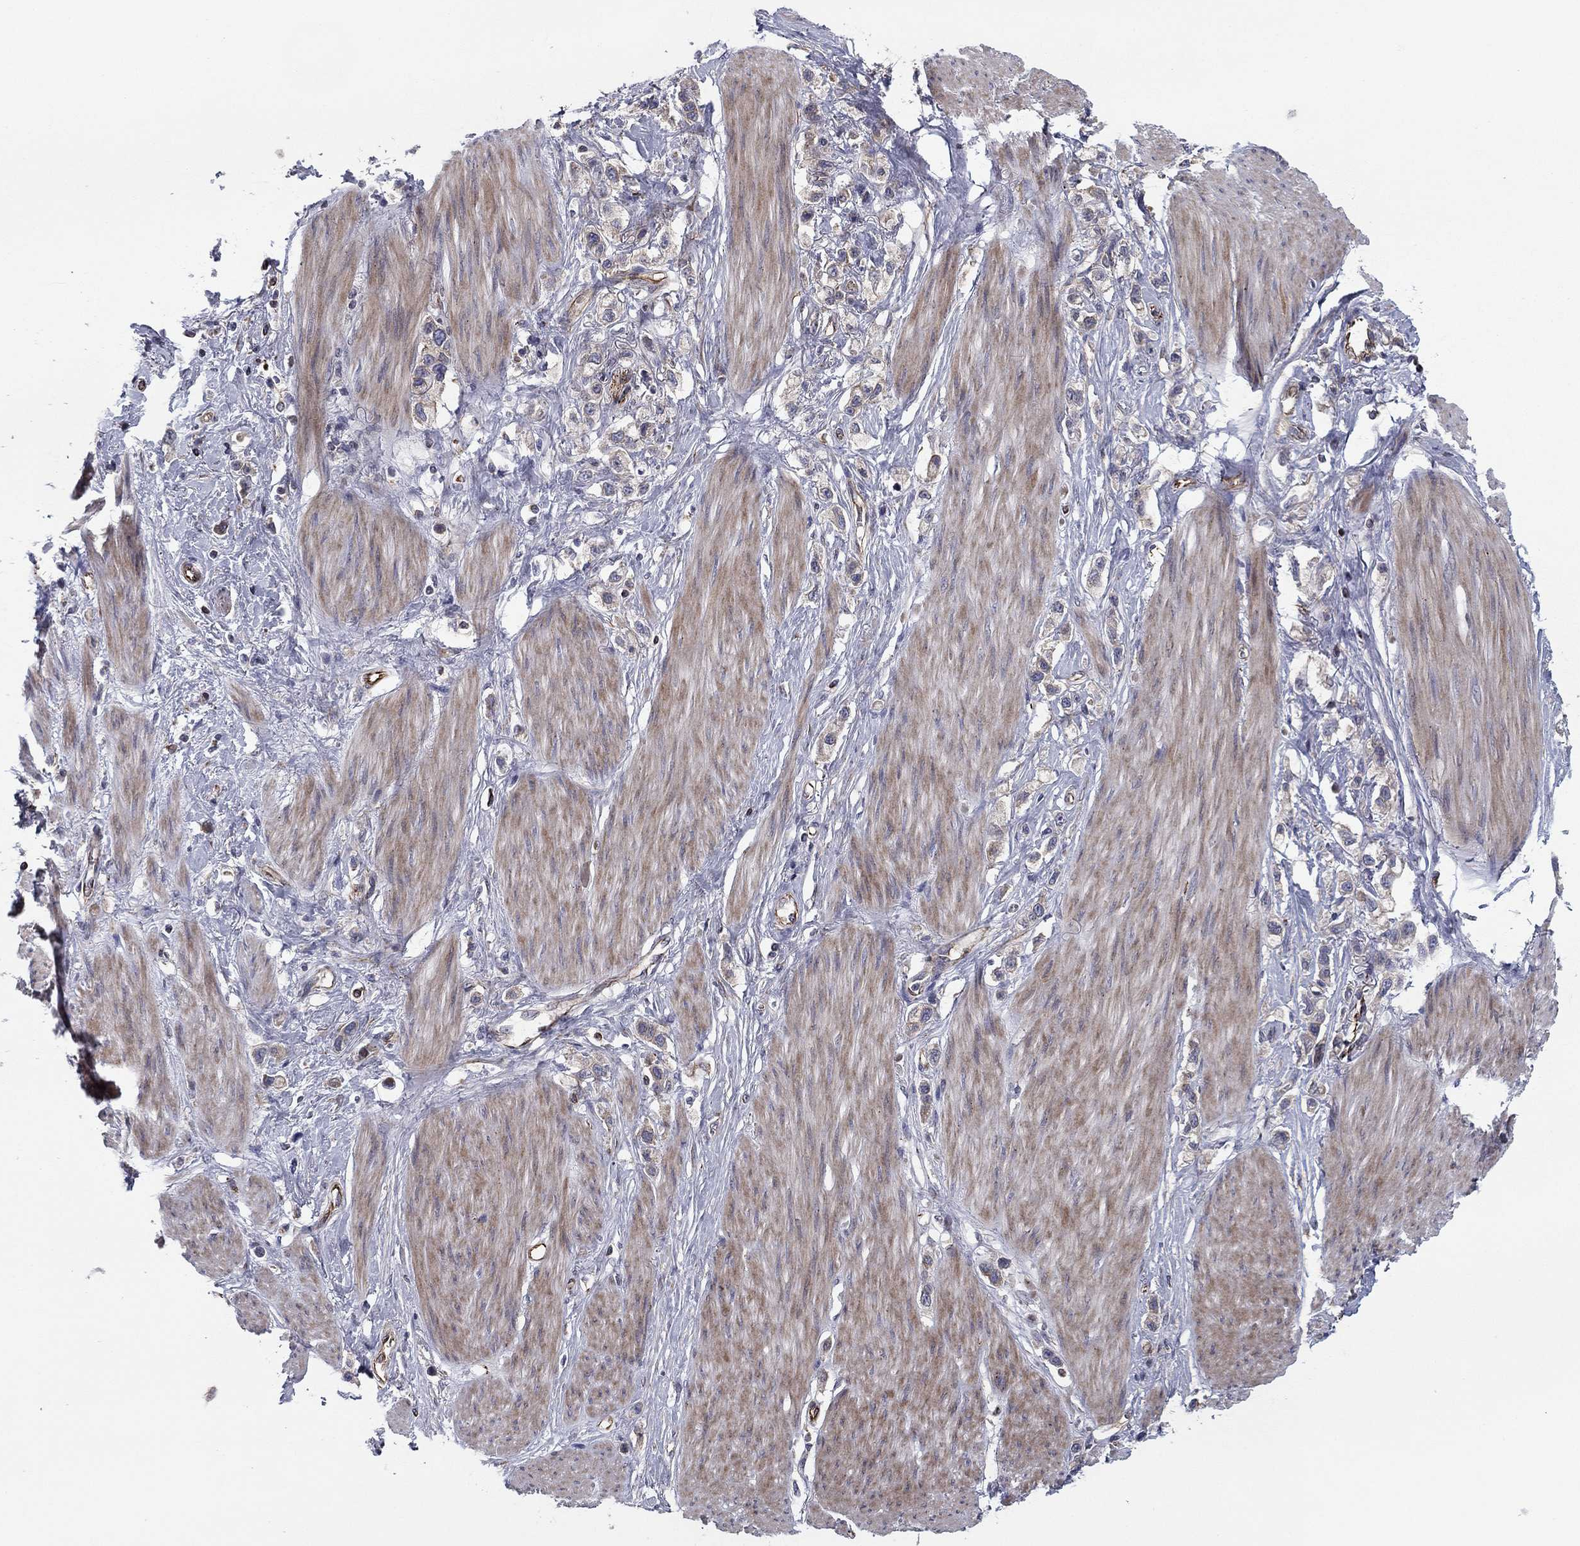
{"staining": {"intensity": "negative", "quantity": "none", "location": "none"}, "tissue": "stomach cancer", "cell_type": "Tumor cells", "image_type": "cancer", "snomed": [{"axis": "morphology", "description": "Normal tissue, NOS"}, {"axis": "morphology", "description": "Adenocarcinoma, NOS"}, {"axis": "morphology", "description": "Adenocarcinoma, High grade"}, {"axis": "topography", "description": "Stomach, upper"}, {"axis": "topography", "description": "Stomach"}], "caption": "Micrograph shows no protein positivity in tumor cells of stomach adenocarcinoma (high-grade) tissue.", "gene": "CLSTN1", "patient": {"sex": "female", "age": 65}}